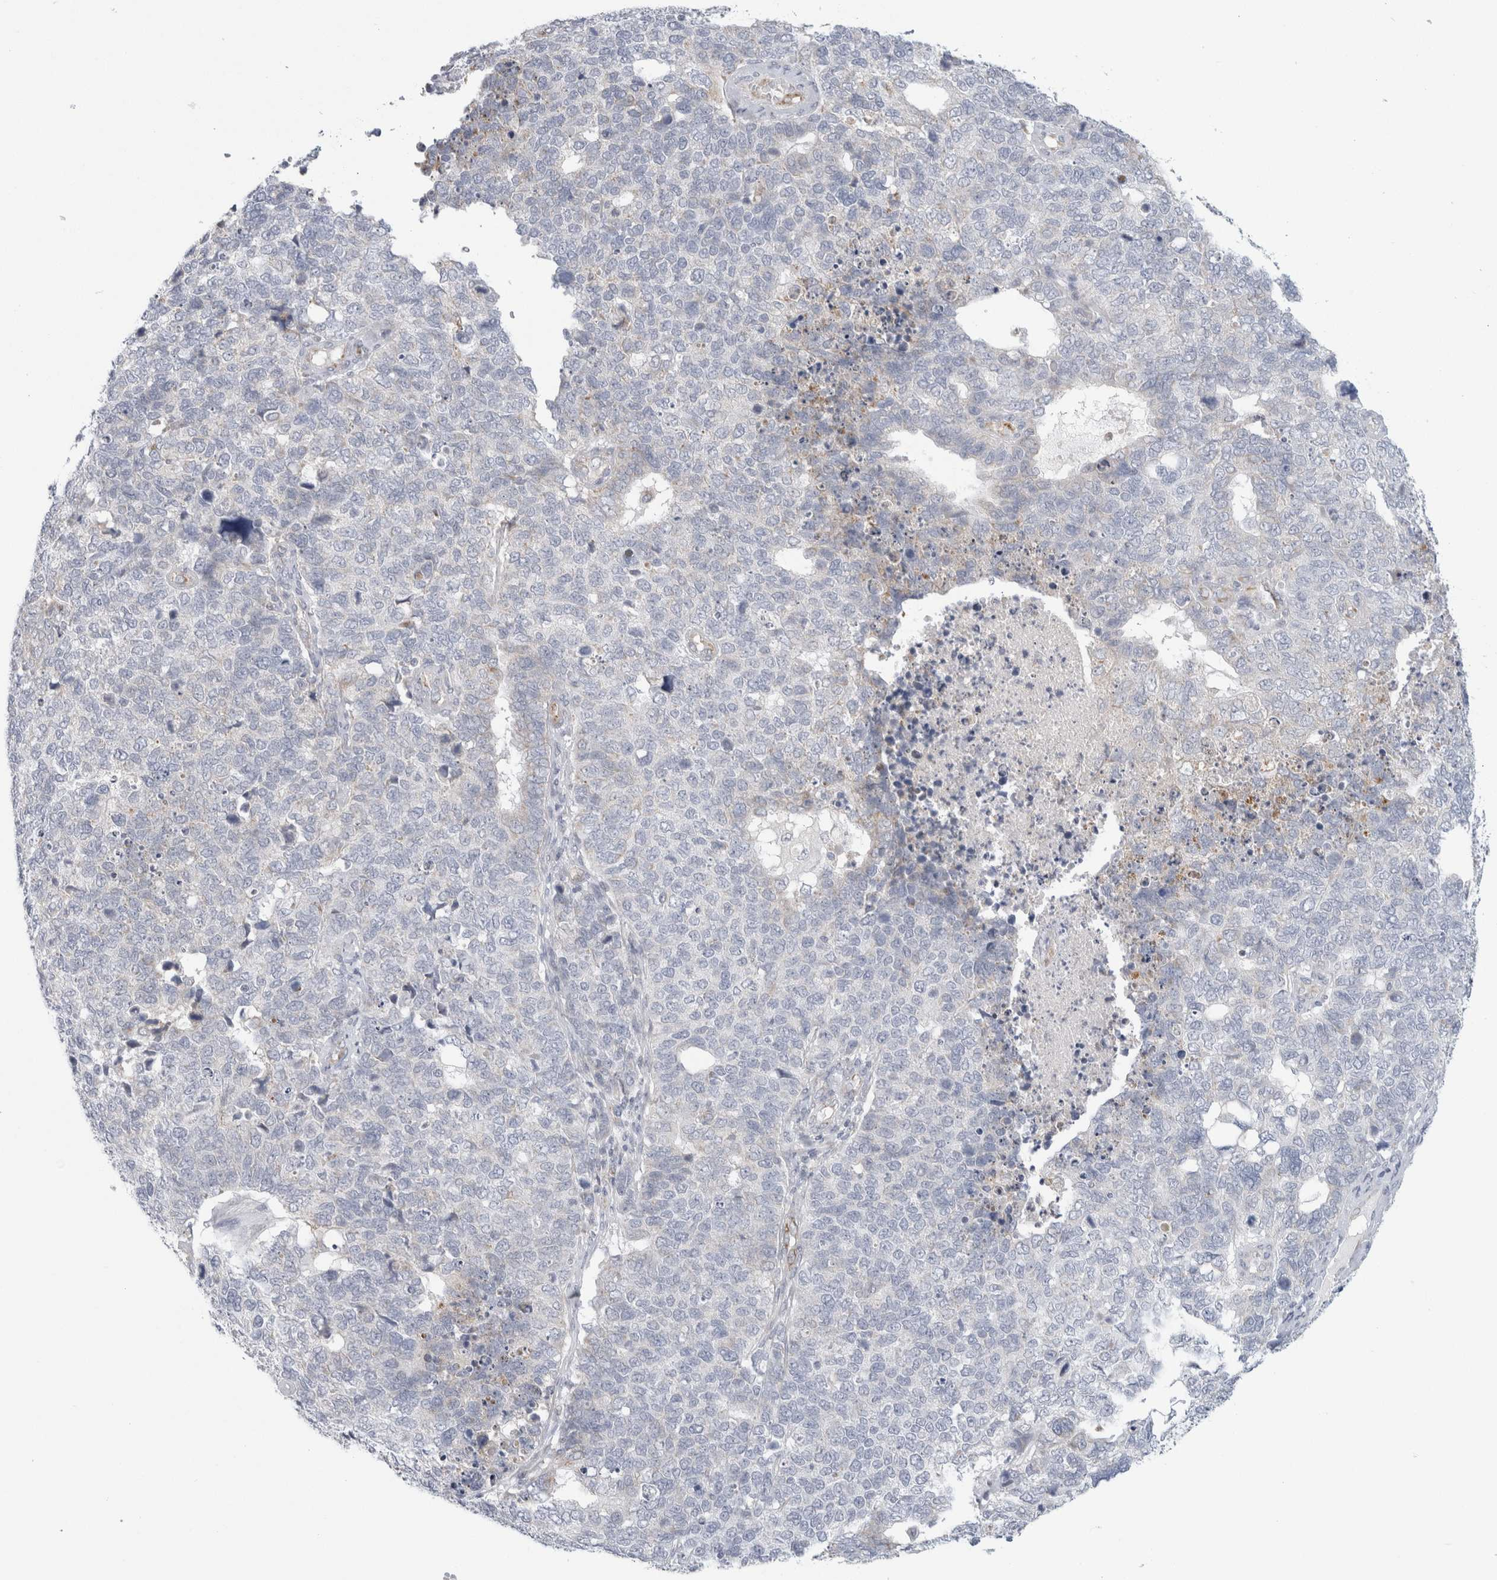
{"staining": {"intensity": "weak", "quantity": "<25%", "location": "cytoplasmic/membranous"}, "tissue": "cervical cancer", "cell_type": "Tumor cells", "image_type": "cancer", "snomed": [{"axis": "morphology", "description": "Squamous cell carcinoma, NOS"}, {"axis": "topography", "description": "Cervix"}], "caption": "This is an immunohistochemistry photomicrograph of cervical cancer. There is no staining in tumor cells.", "gene": "FAHD1", "patient": {"sex": "female", "age": 63}}